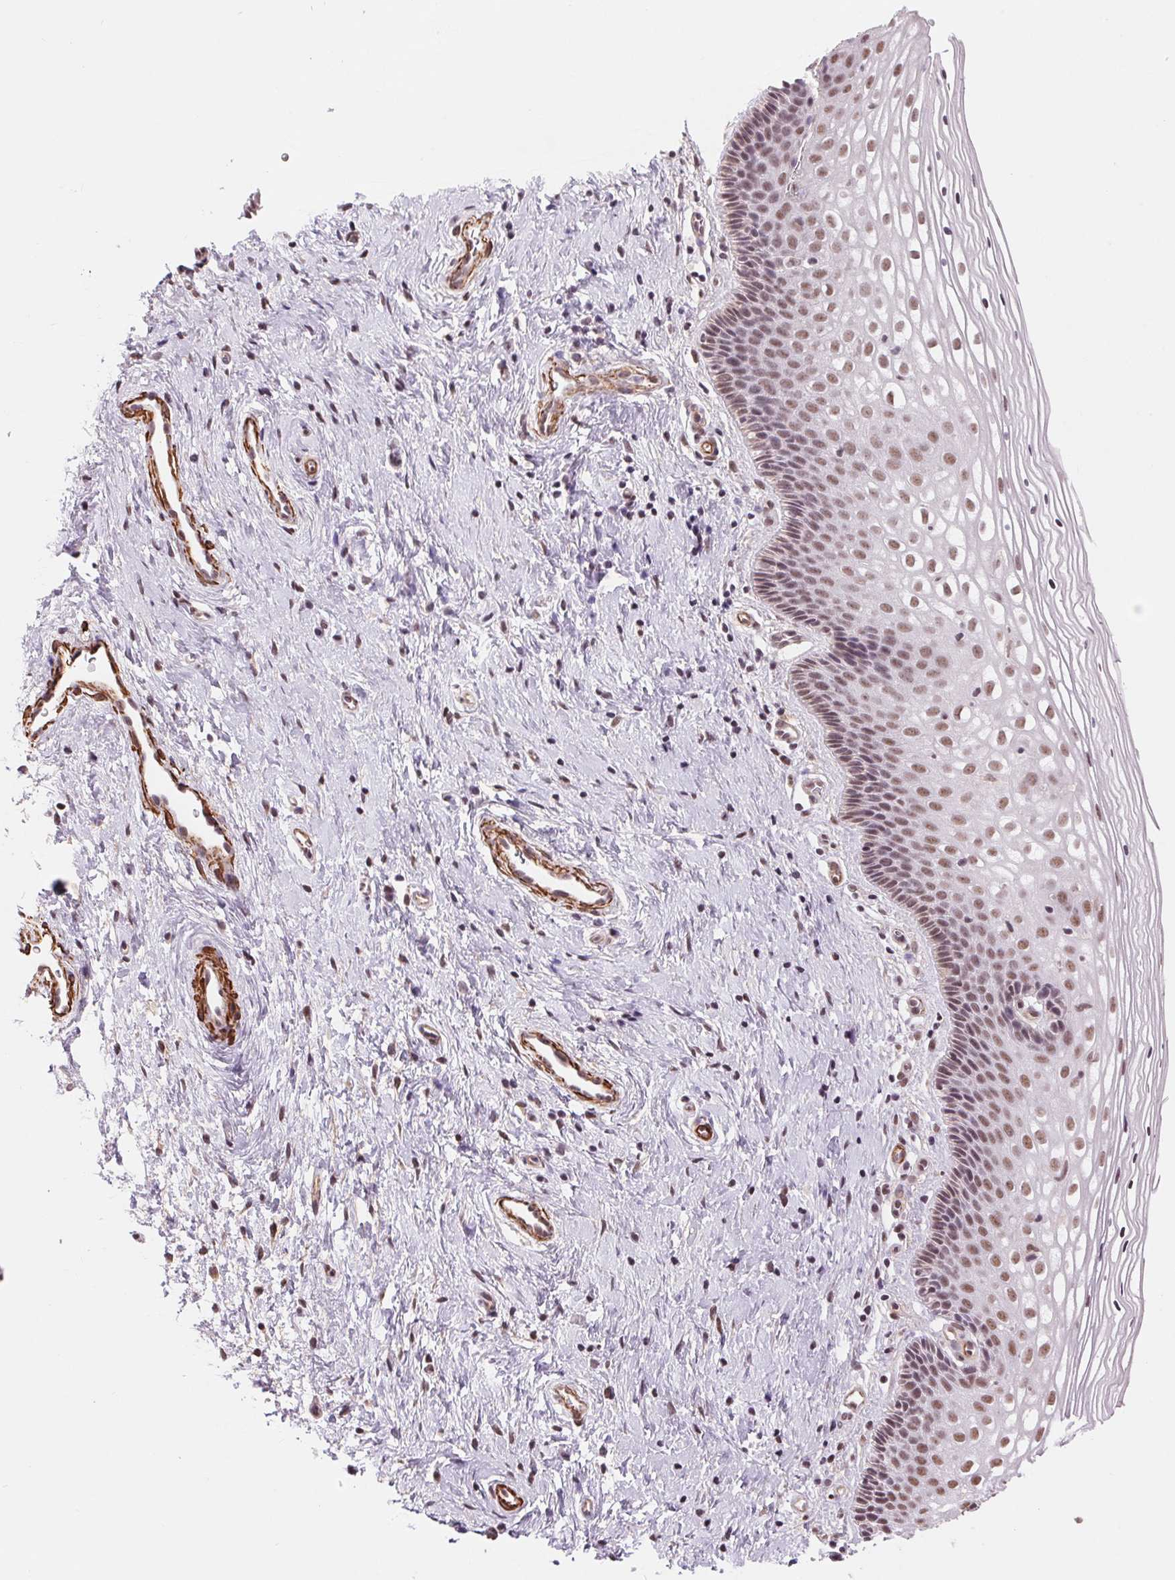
{"staining": {"intensity": "moderate", "quantity": ">75%", "location": "nuclear"}, "tissue": "cervix", "cell_type": "Glandular cells", "image_type": "normal", "snomed": [{"axis": "morphology", "description": "Normal tissue, NOS"}, {"axis": "topography", "description": "Cervix"}], "caption": "Protein expression analysis of benign human cervix reveals moderate nuclear expression in about >75% of glandular cells.", "gene": "BCAT1", "patient": {"sex": "female", "age": 34}}